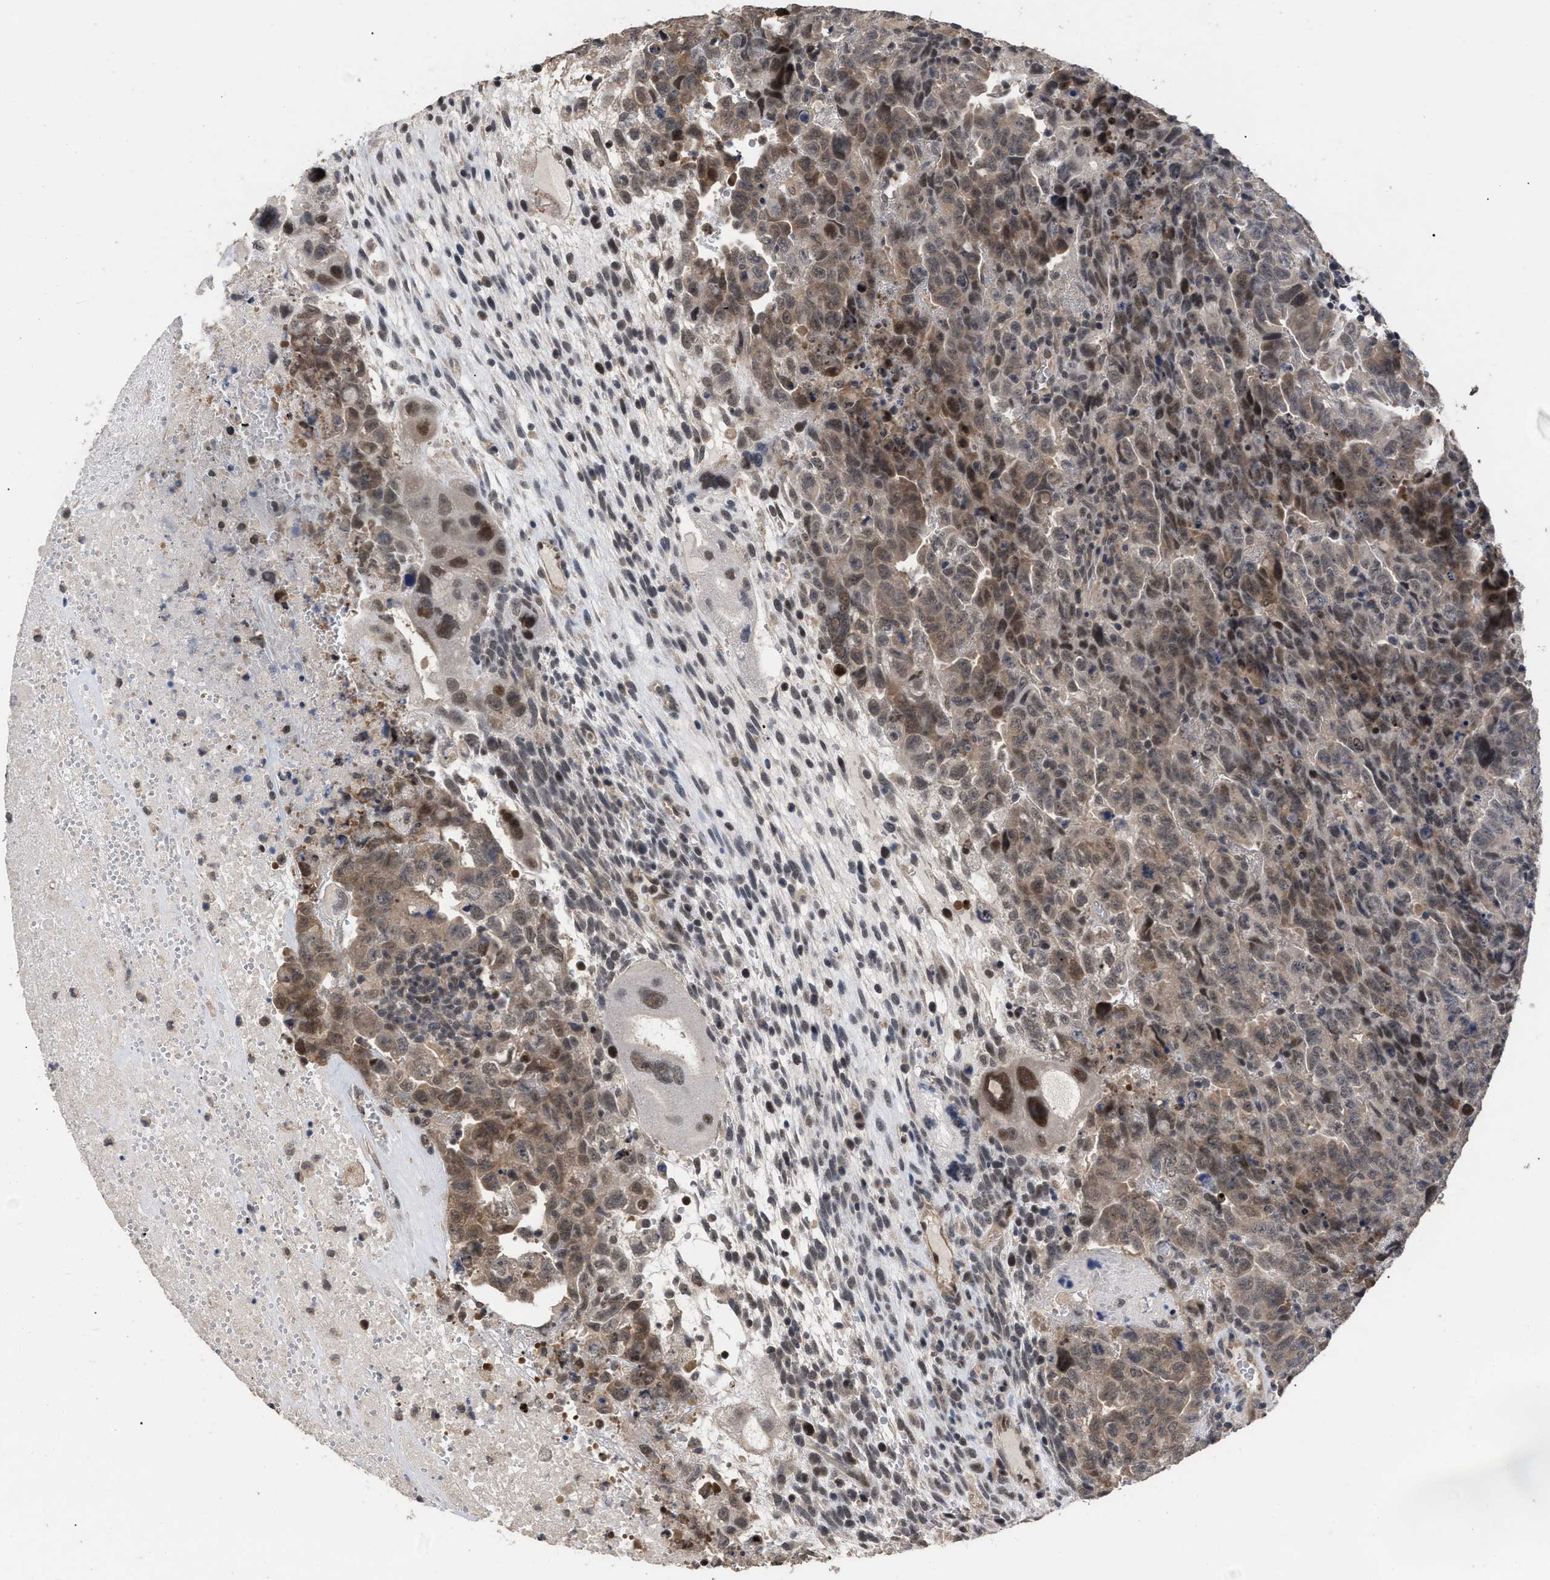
{"staining": {"intensity": "weak", "quantity": ">75%", "location": "cytoplasmic/membranous,nuclear"}, "tissue": "testis cancer", "cell_type": "Tumor cells", "image_type": "cancer", "snomed": [{"axis": "morphology", "description": "Carcinoma, Embryonal, NOS"}, {"axis": "topography", "description": "Testis"}], "caption": "Approximately >75% of tumor cells in human testis cancer show weak cytoplasmic/membranous and nuclear protein expression as visualized by brown immunohistochemical staining.", "gene": "JAZF1", "patient": {"sex": "male", "age": 28}}